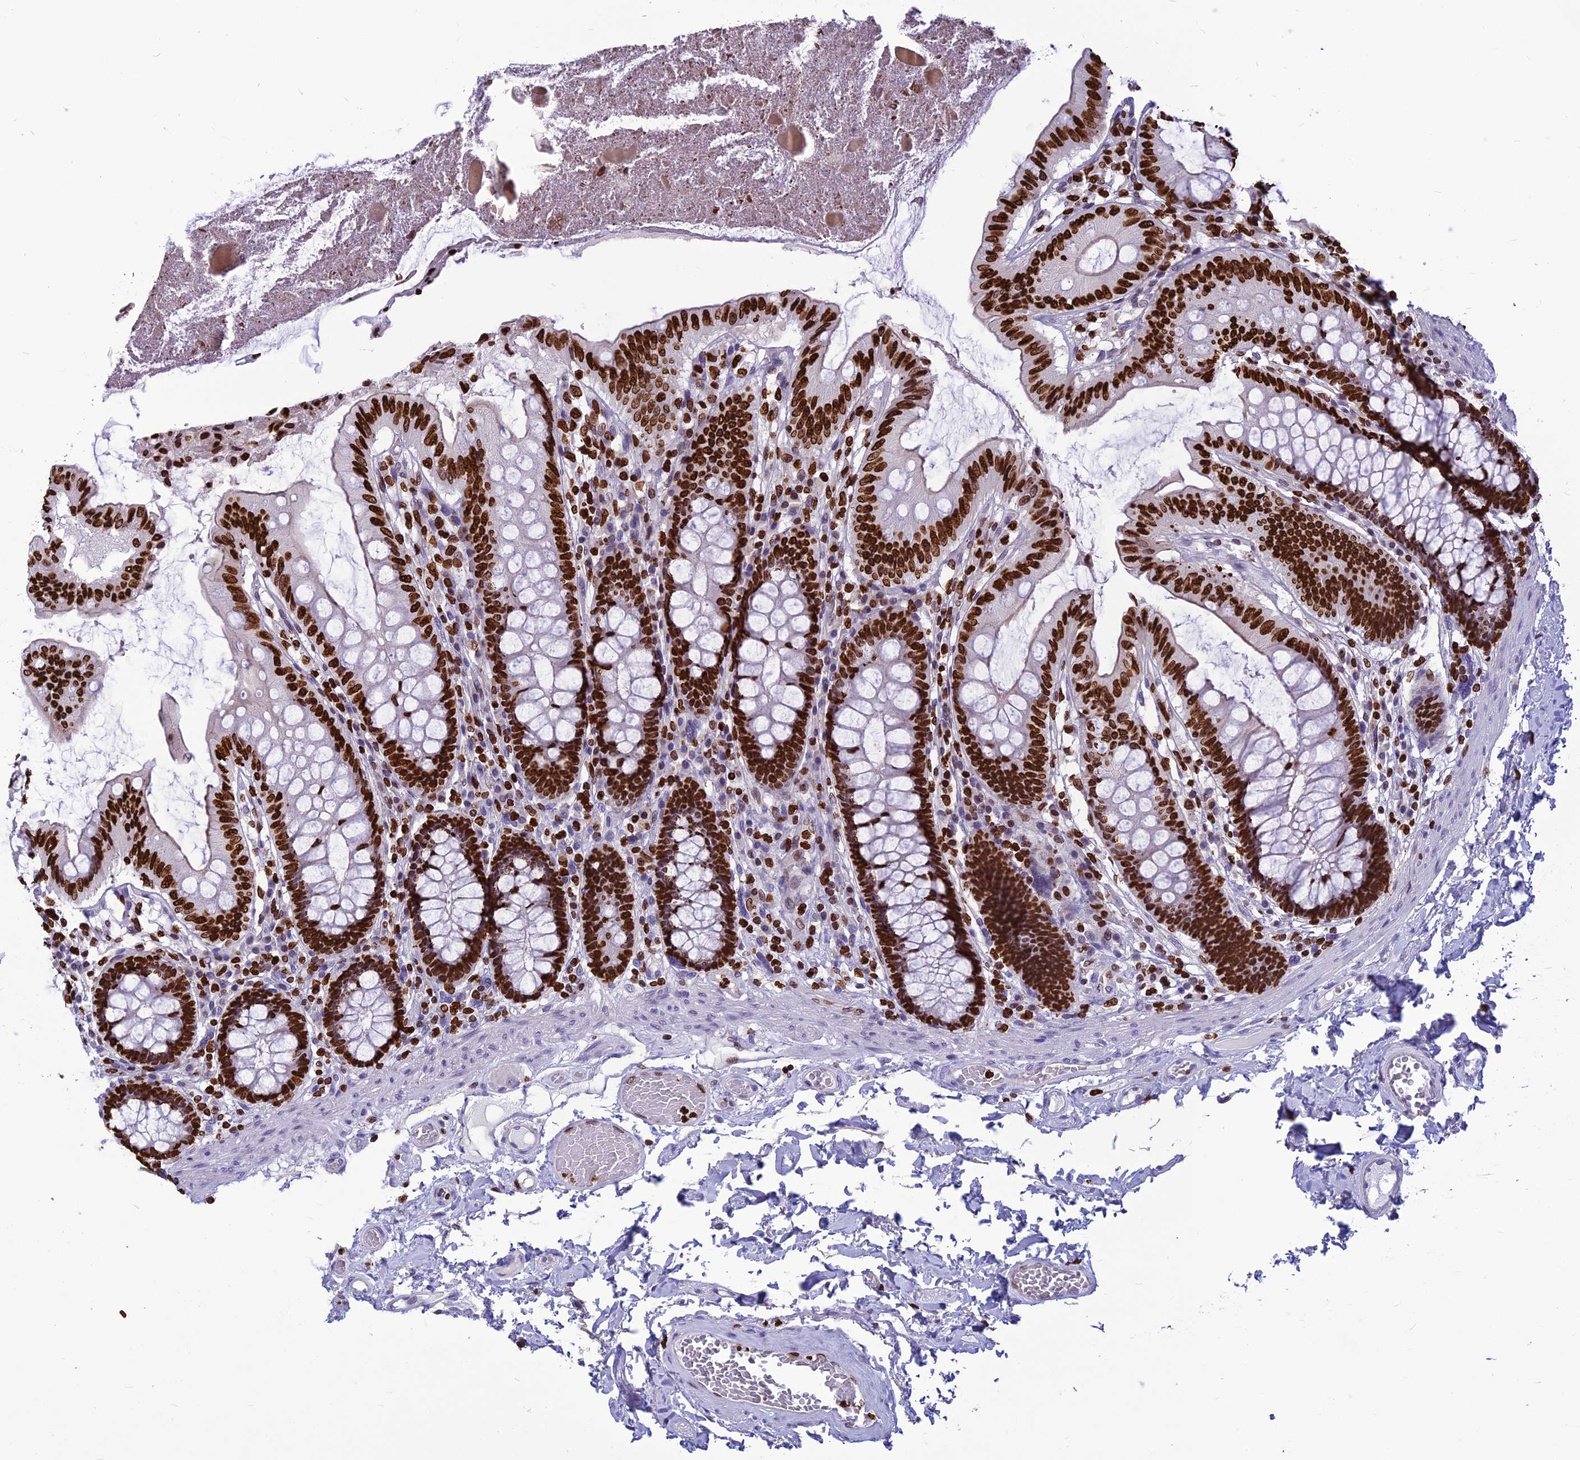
{"staining": {"intensity": "negative", "quantity": "none", "location": "none"}, "tissue": "colon", "cell_type": "Endothelial cells", "image_type": "normal", "snomed": [{"axis": "morphology", "description": "Normal tissue, NOS"}, {"axis": "topography", "description": "Colon"}], "caption": "Endothelial cells are negative for protein expression in normal human colon. (DAB (3,3'-diaminobenzidine) immunohistochemistry (IHC), high magnification).", "gene": "AKAP17A", "patient": {"sex": "male", "age": 84}}